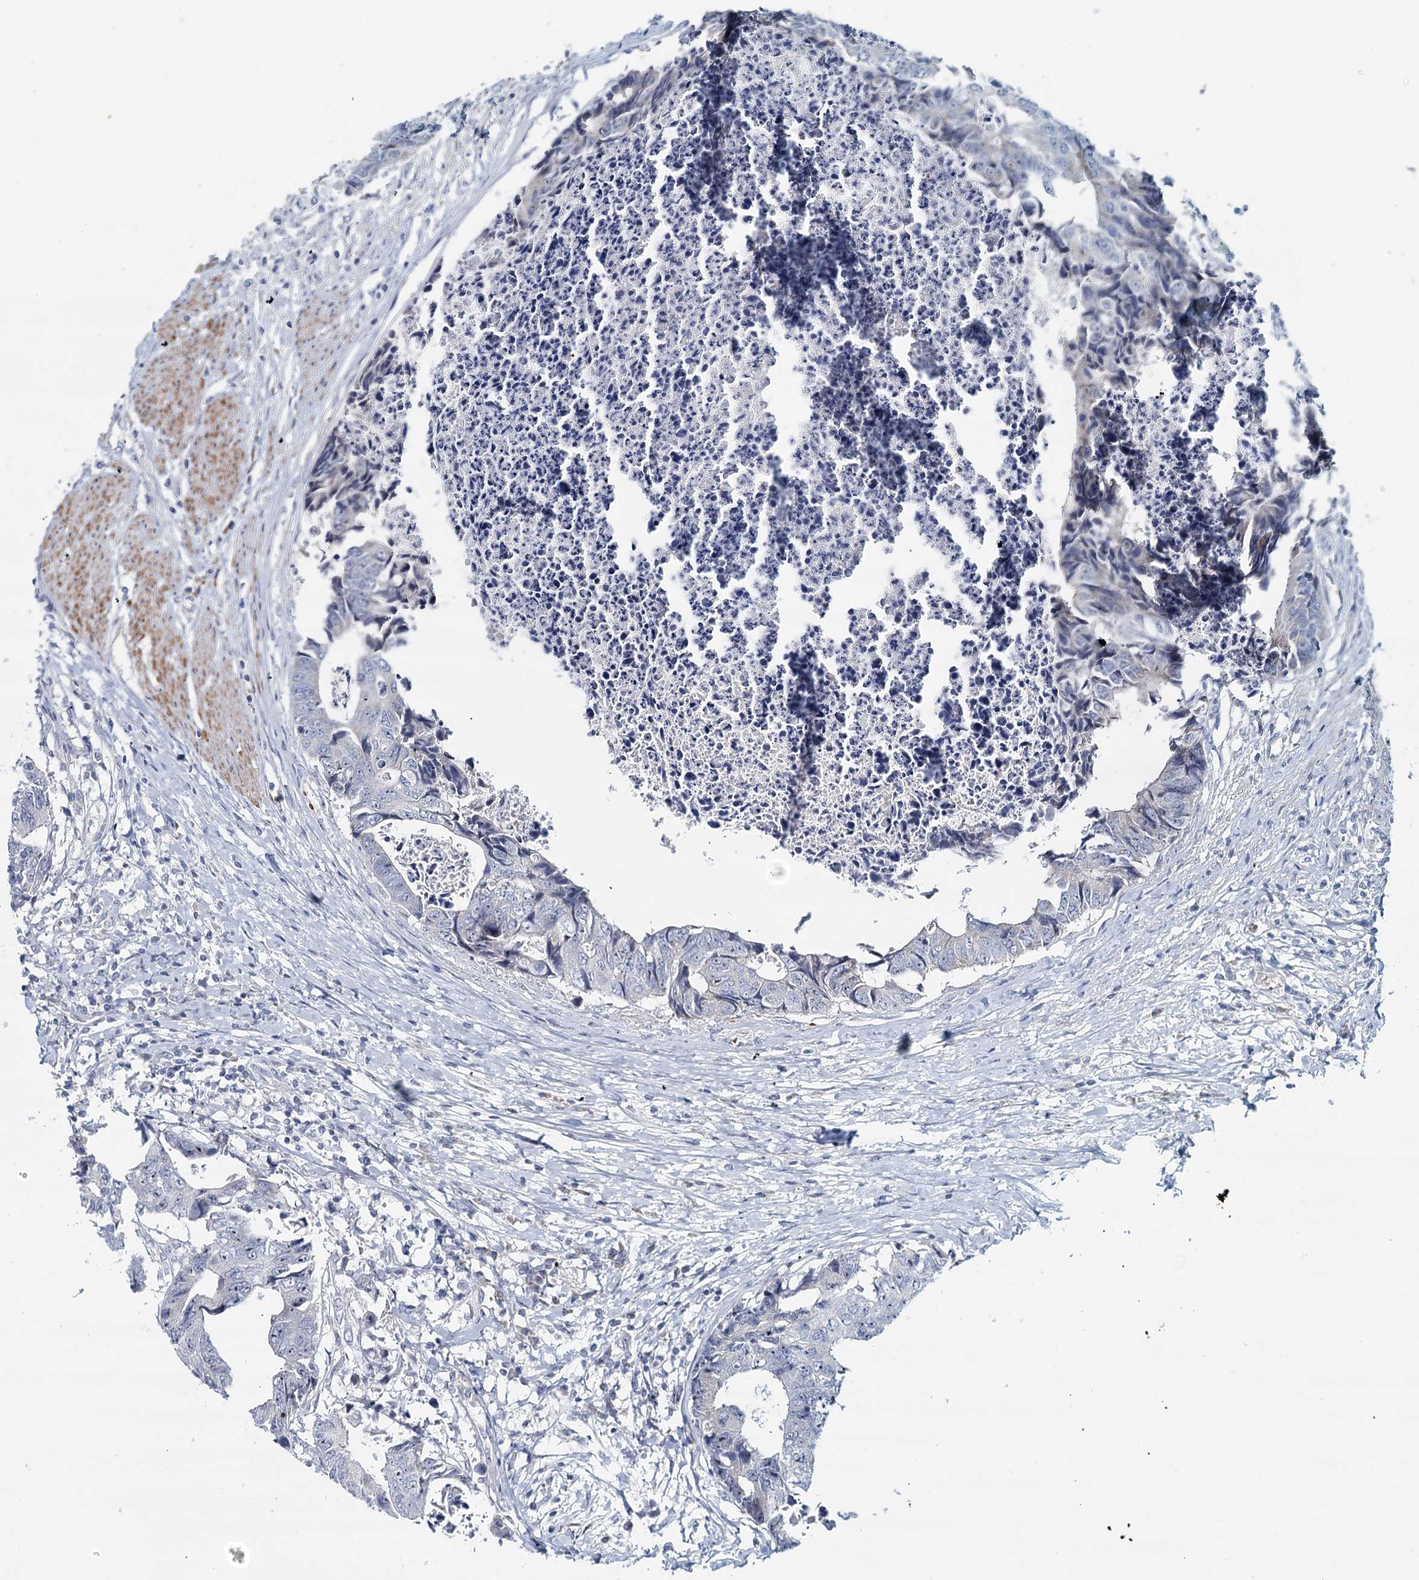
{"staining": {"intensity": "negative", "quantity": "none", "location": "none"}, "tissue": "colorectal cancer", "cell_type": "Tumor cells", "image_type": "cancer", "snomed": [{"axis": "morphology", "description": "Adenocarcinoma, NOS"}, {"axis": "topography", "description": "Rectum"}], "caption": "Immunohistochemistry of adenocarcinoma (colorectal) exhibits no positivity in tumor cells. (DAB IHC visualized using brightfield microscopy, high magnification).", "gene": "RBM43", "patient": {"sex": "male", "age": 84}}